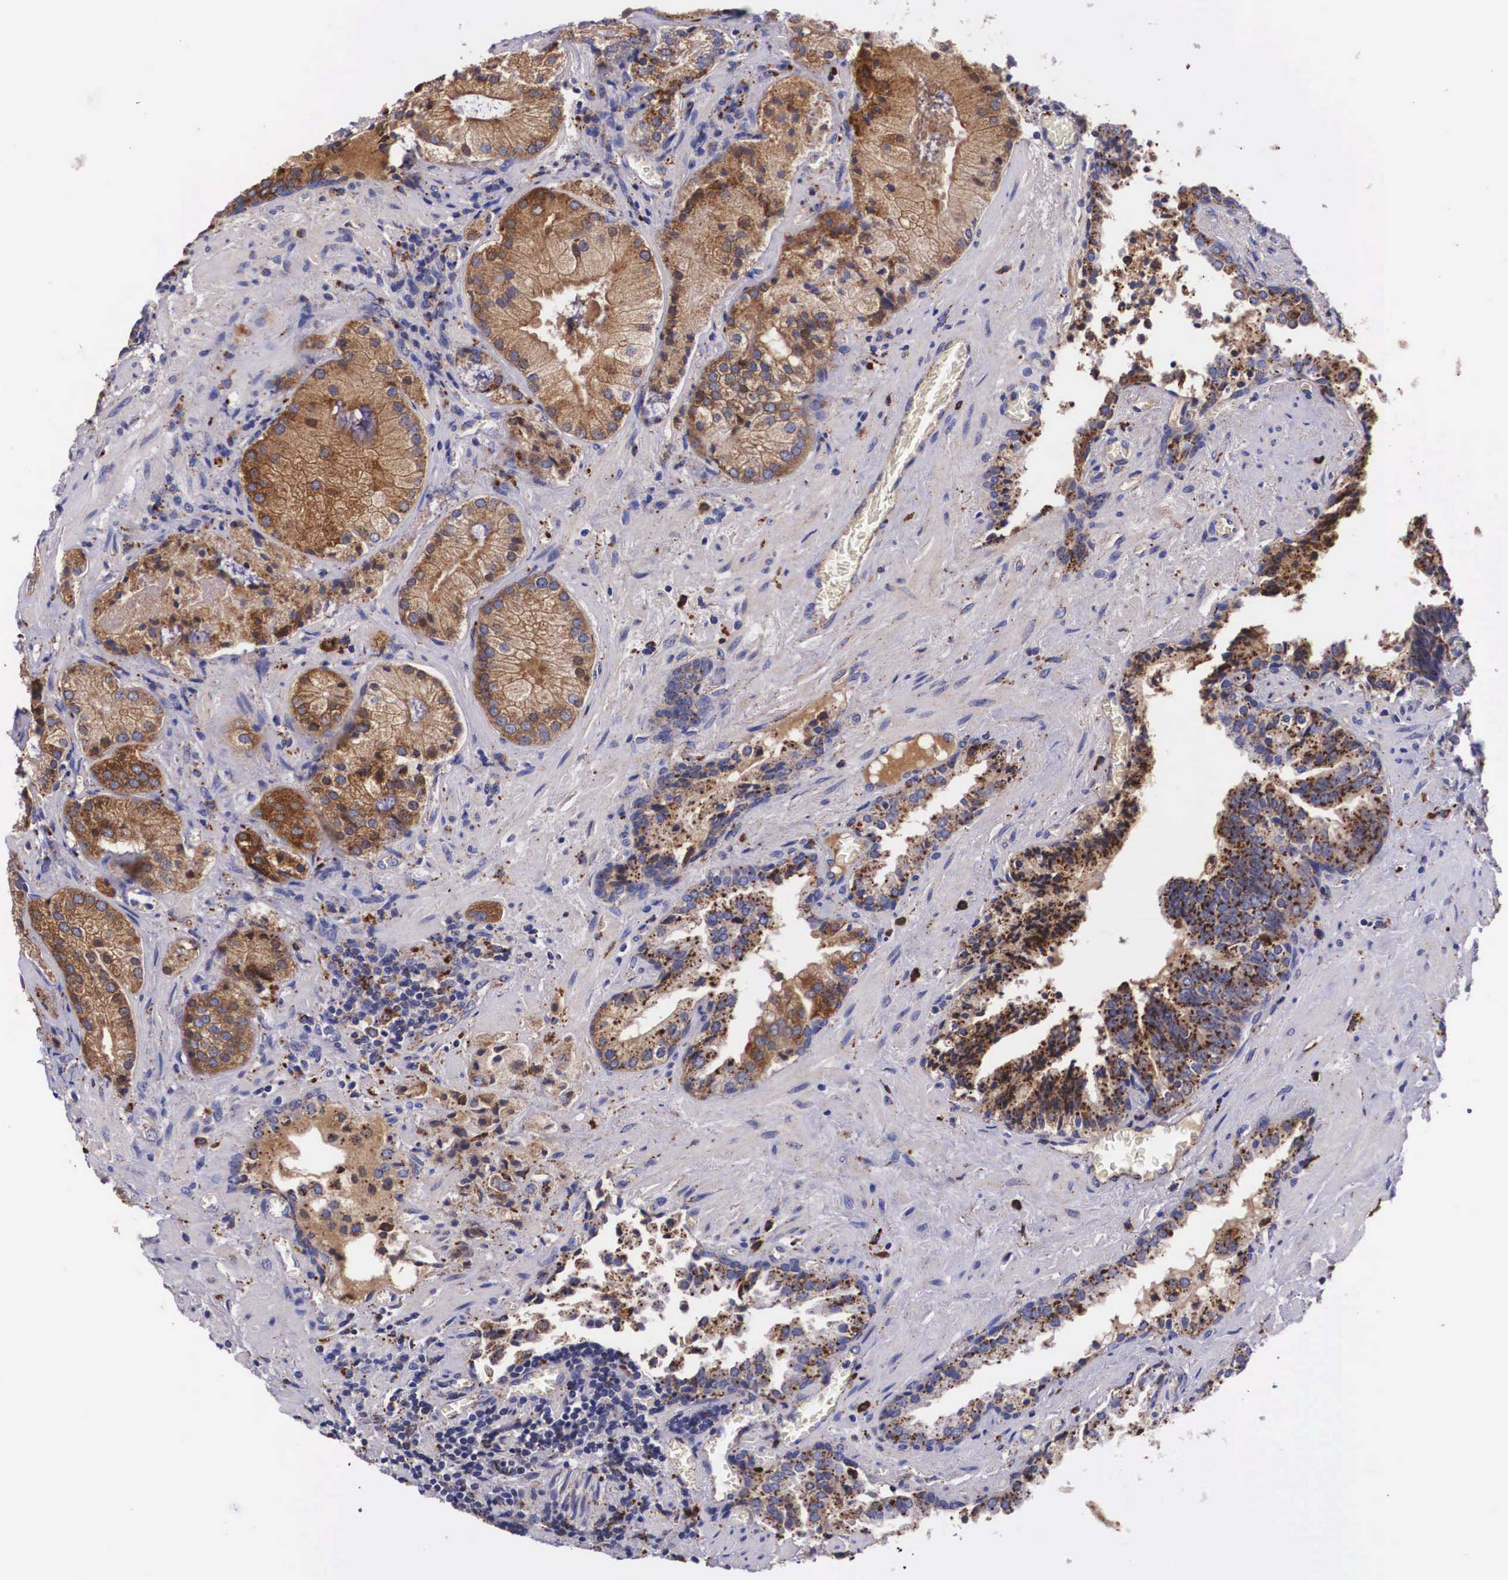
{"staining": {"intensity": "strong", "quantity": ">75%", "location": "cytoplasmic/membranous"}, "tissue": "prostate cancer", "cell_type": "Tumor cells", "image_type": "cancer", "snomed": [{"axis": "morphology", "description": "Adenocarcinoma, Medium grade"}, {"axis": "topography", "description": "Prostate"}], "caption": "A histopathology image showing strong cytoplasmic/membranous positivity in approximately >75% of tumor cells in prostate cancer (adenocarcinoma (medium-grade)), as visualized by brown immunohistochemical staining.", "gene": "NAGA", "patient": {"sex": "male", "age": 70}}